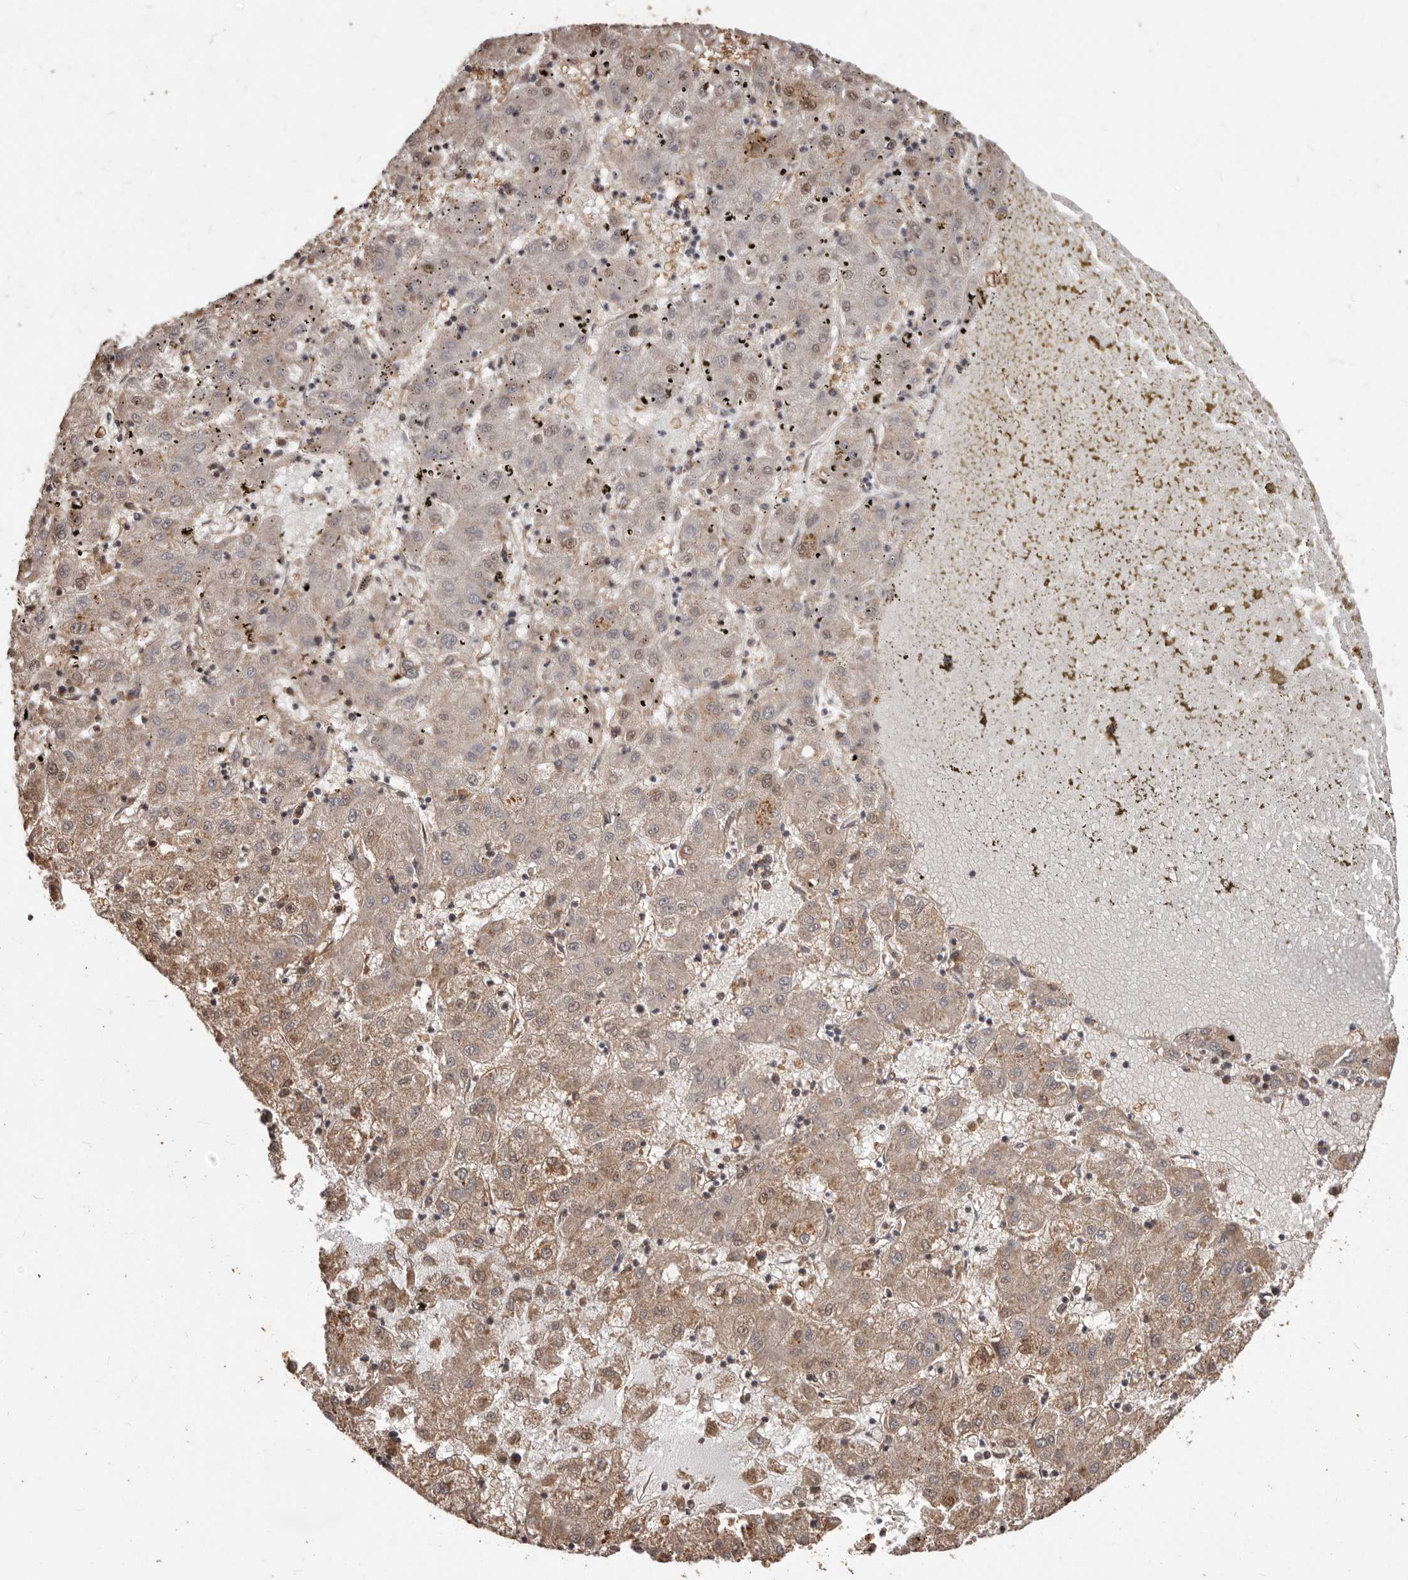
{"staining": {"intensity": "moderate", "quantity": "<25%", "location": "cytoplasmic/membranous,nuclear"}, "tissue": "liver cancer", "cell_type": "Tumor cells", "image_type": "cancer", "snomed": [{"axis": "morphology", "description": "Carcinoma, Hepatocellular, NOS"}, {"axis": "topography", "description": "Liver"}], "caption": "Liver cancer tissue demonstrates moderate cytoplasmic/membranous and nuclear staining in about <25% of tumor cells Nuclei are stained in blue.", "gene": "MTO1", "patient": {"sex": "male", "age": 72}}